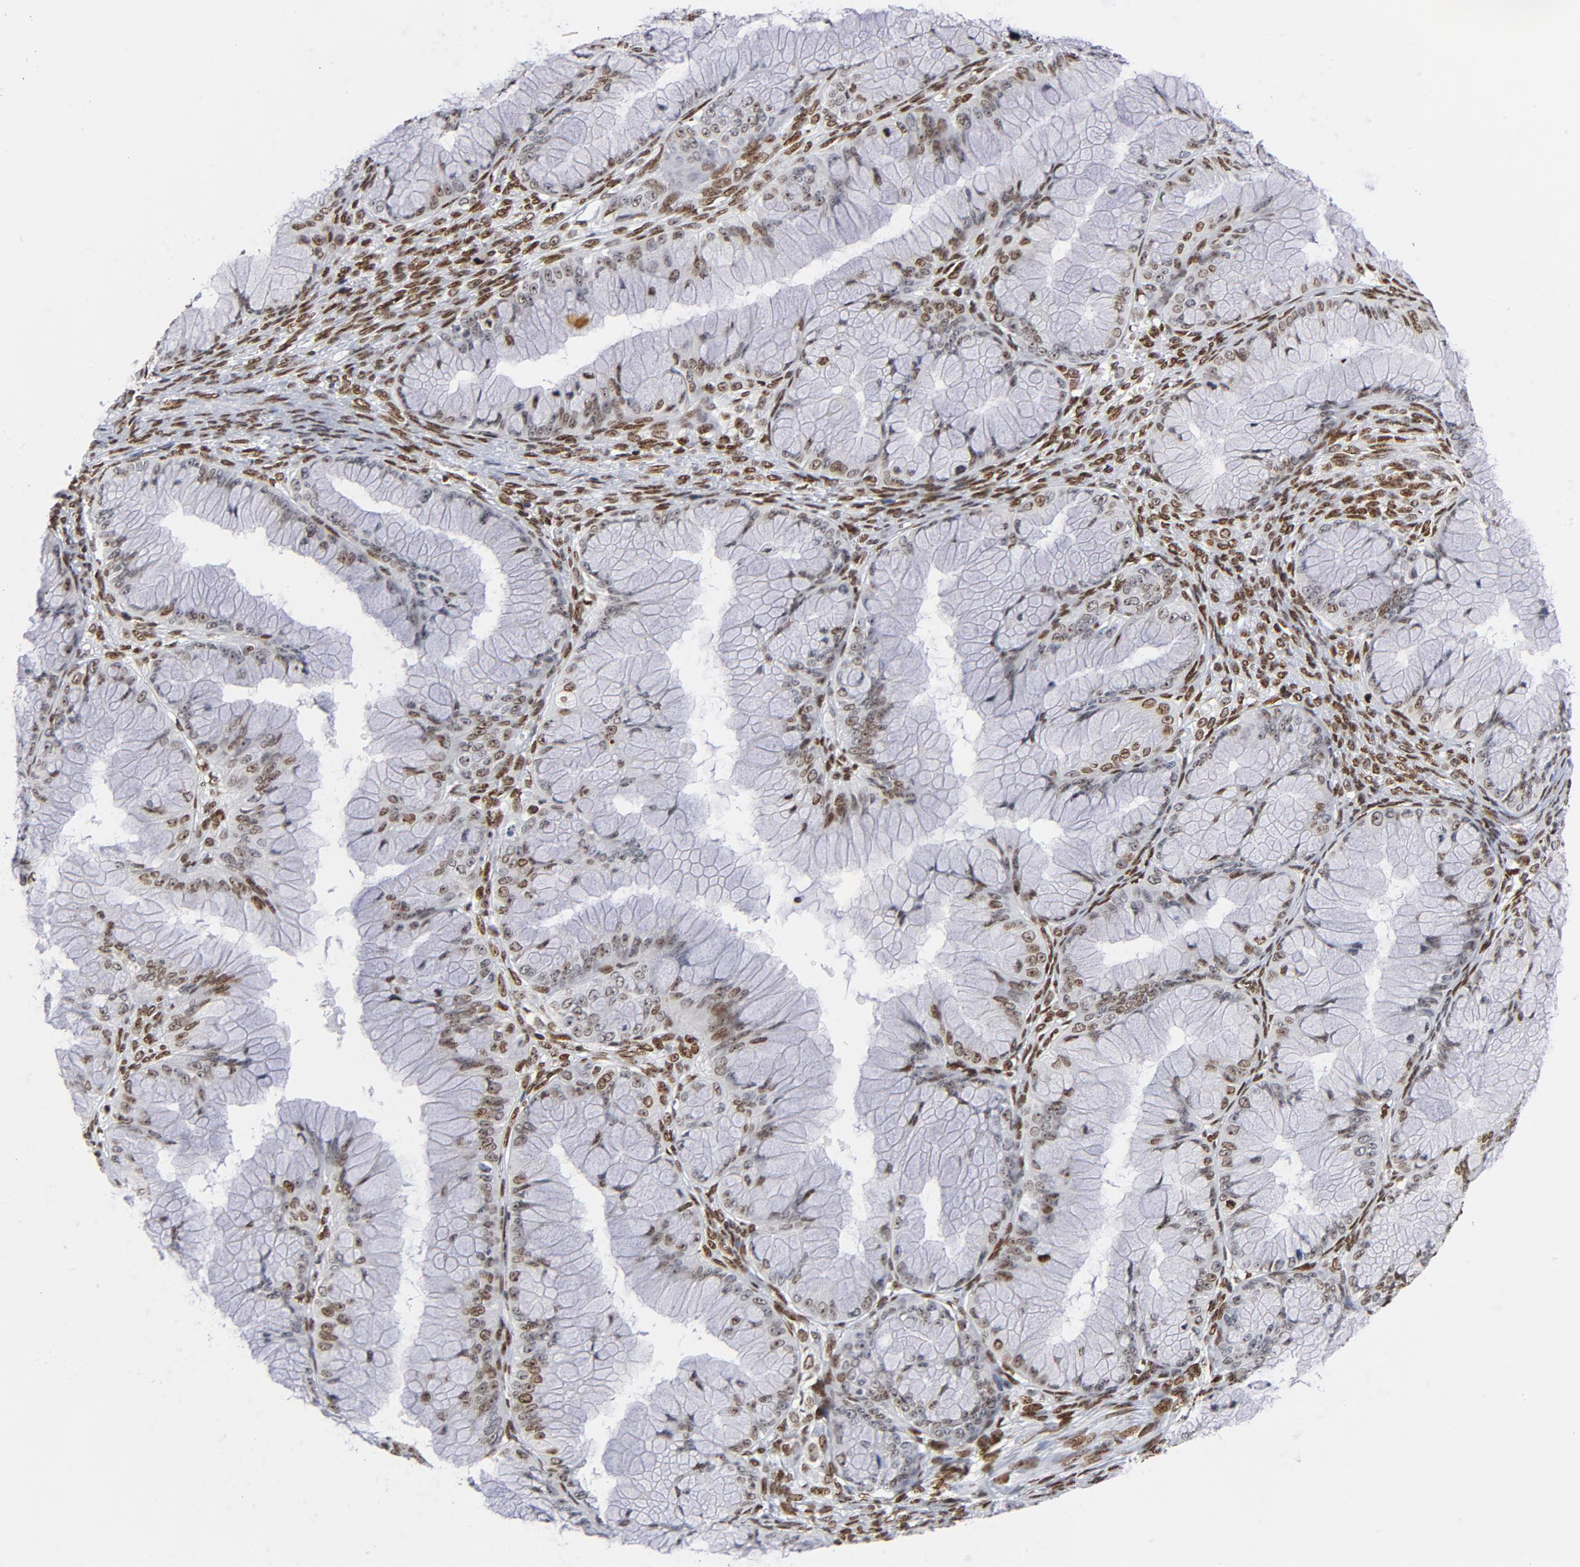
{"staining": {"intensity": "moderate", "quantity": ">75%", "location": "nuclear"}, "tissue": "ovarian cancer", "cell_type": "Tumor cells", "image_type": "cancer", "snomed": [{"axis": "morphology", "description": "Cystadenocarcinoma, mucinous, NOS"}, {"axis": "topography", "description": "Ovary"}], "caption": "Moderate nuclear protein expression is identified in approximately >75% of tumor cells in mucinous cystadenocarcinoma (ovarian).", "gene": "TOP2B", "patient": {"sex": "female", "age": 63}}